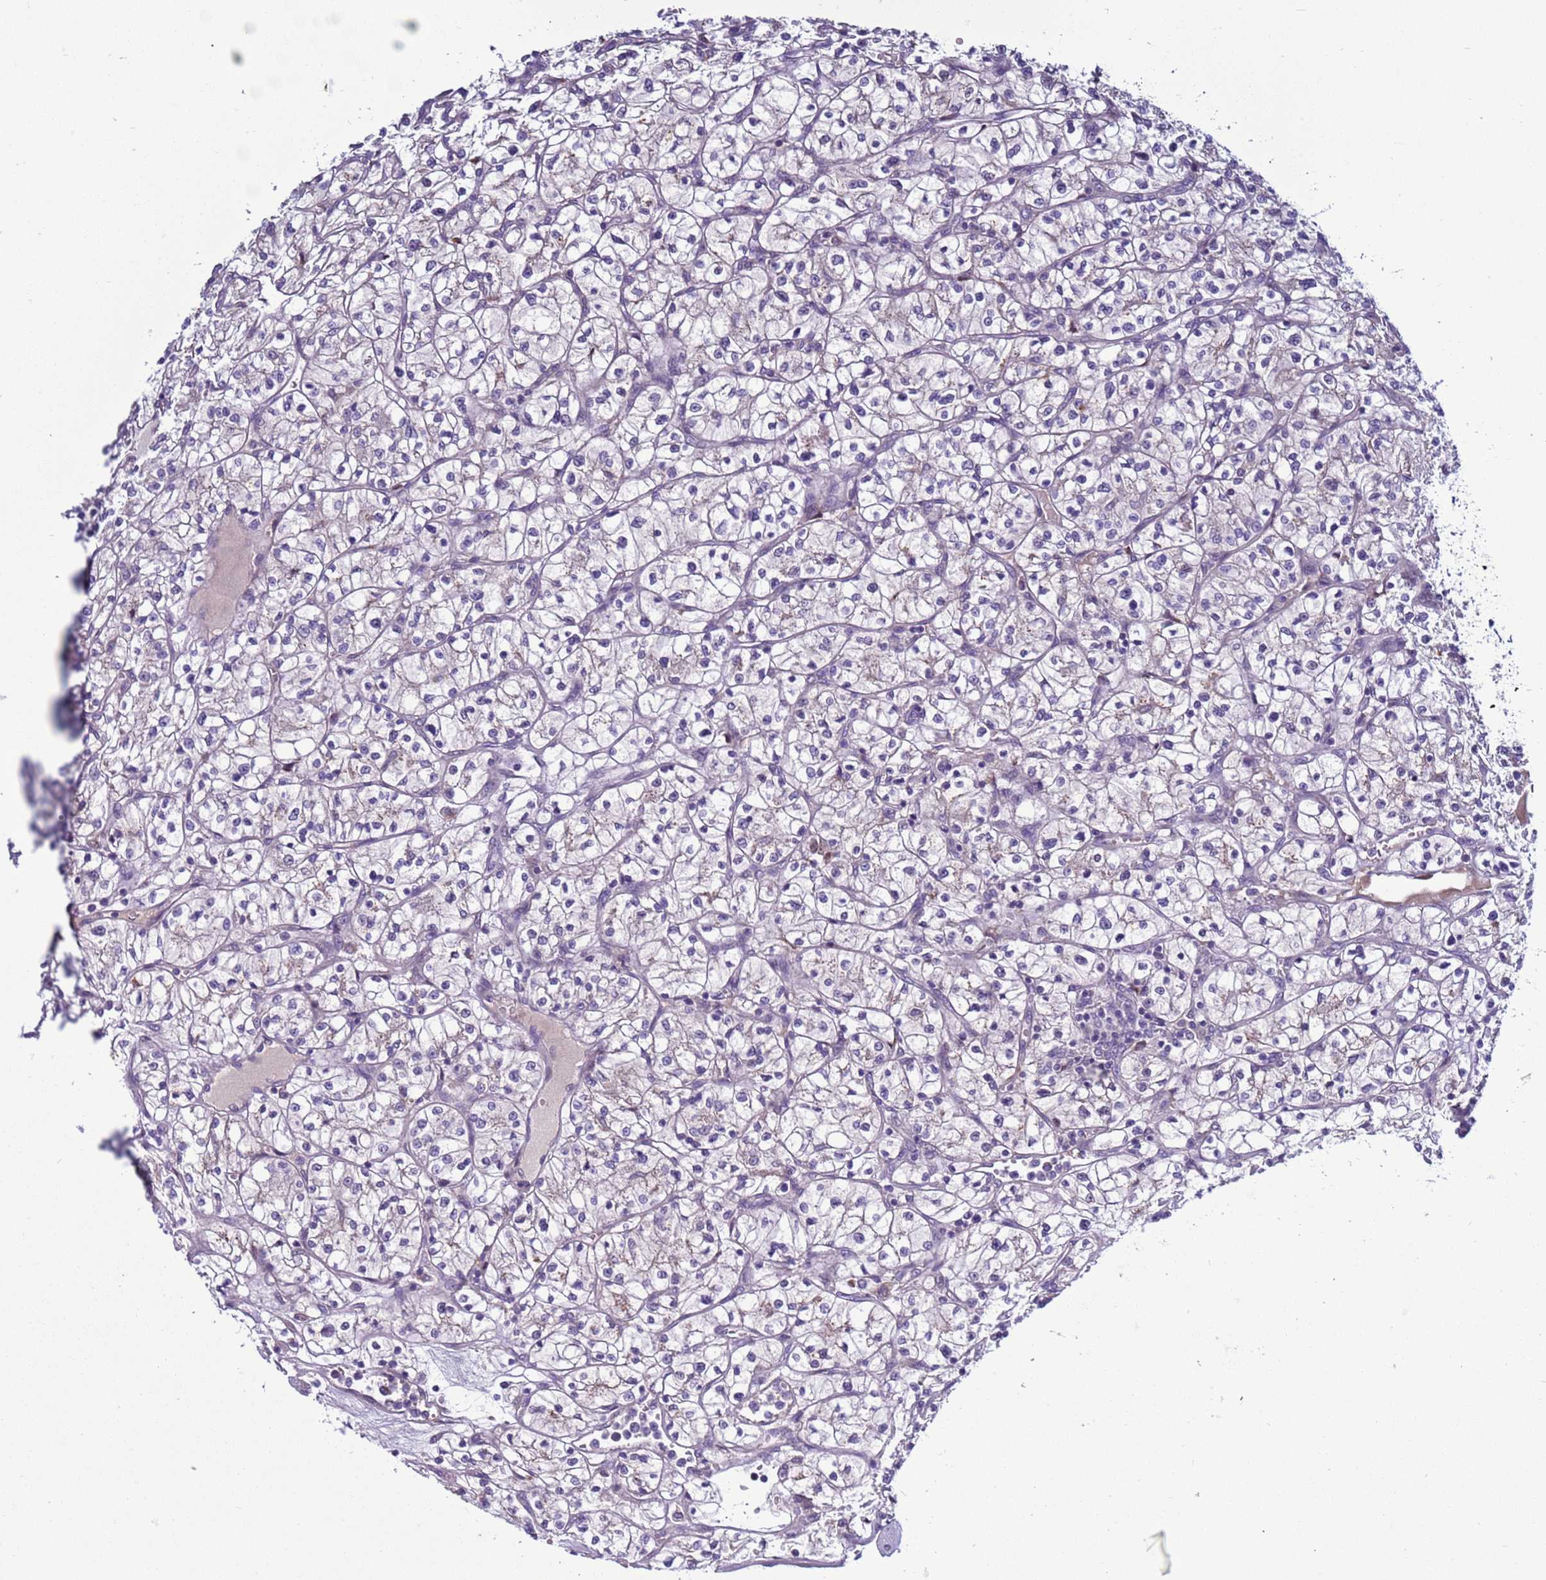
{"staining": {"intensity": "negative", "quantity": "none", "location": "none"}, "tissue": "renal cancer", "cell_type": "Tumor cells", "image_type": "cancer", "snomed": [{"axis": "morphology", "description": "Adenocarcinoma, NOS"}, {"axis": "topography", "description": "Kidney"}], "caption": "Image shows no significant protein positivity in tumor cells of renal adenocarcinoma.", "gene": "NAT2", "patient": {"sex": "female", "age": 64}}